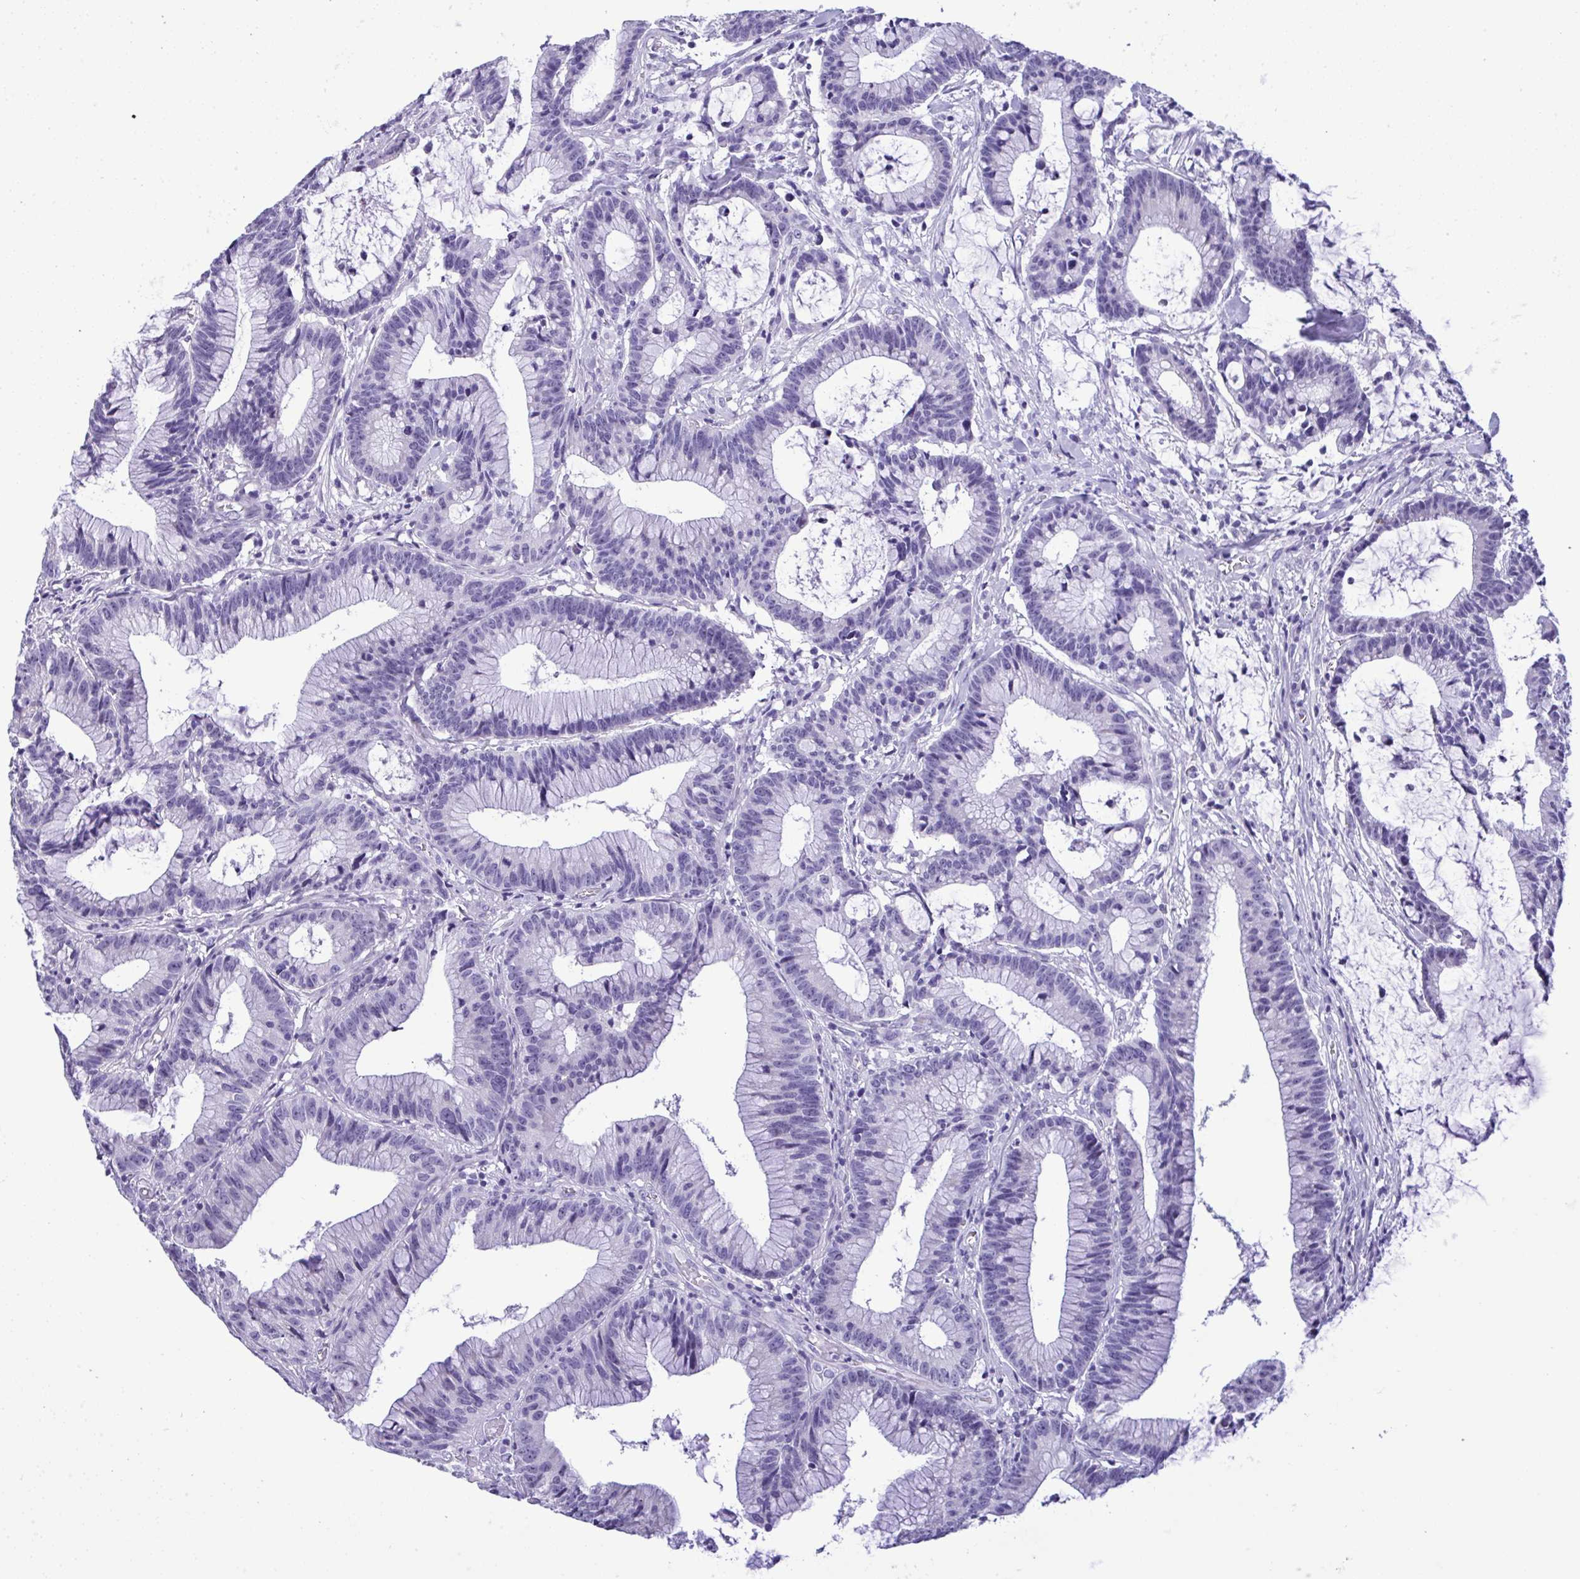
{"staining": {"intensity": "negative", "quantity": "none", "location": "none"}, "tissue": "colorectal cancer", "cell_type": "Tumor cells", "image_type": "cancer", "snomed": [{"axis": "morphology", "description": "Adenocarcinoma, NOS"}, {"axis": "topography", "description": "Colon"}], "caption": "This is an immunohistochemistry (IHC) histopathology image of human adenocarcinoma (colorectal). There is no positivity in tumor cells.", "gene": "YBX2", "patient": {"sex": "female", "age": 78}}